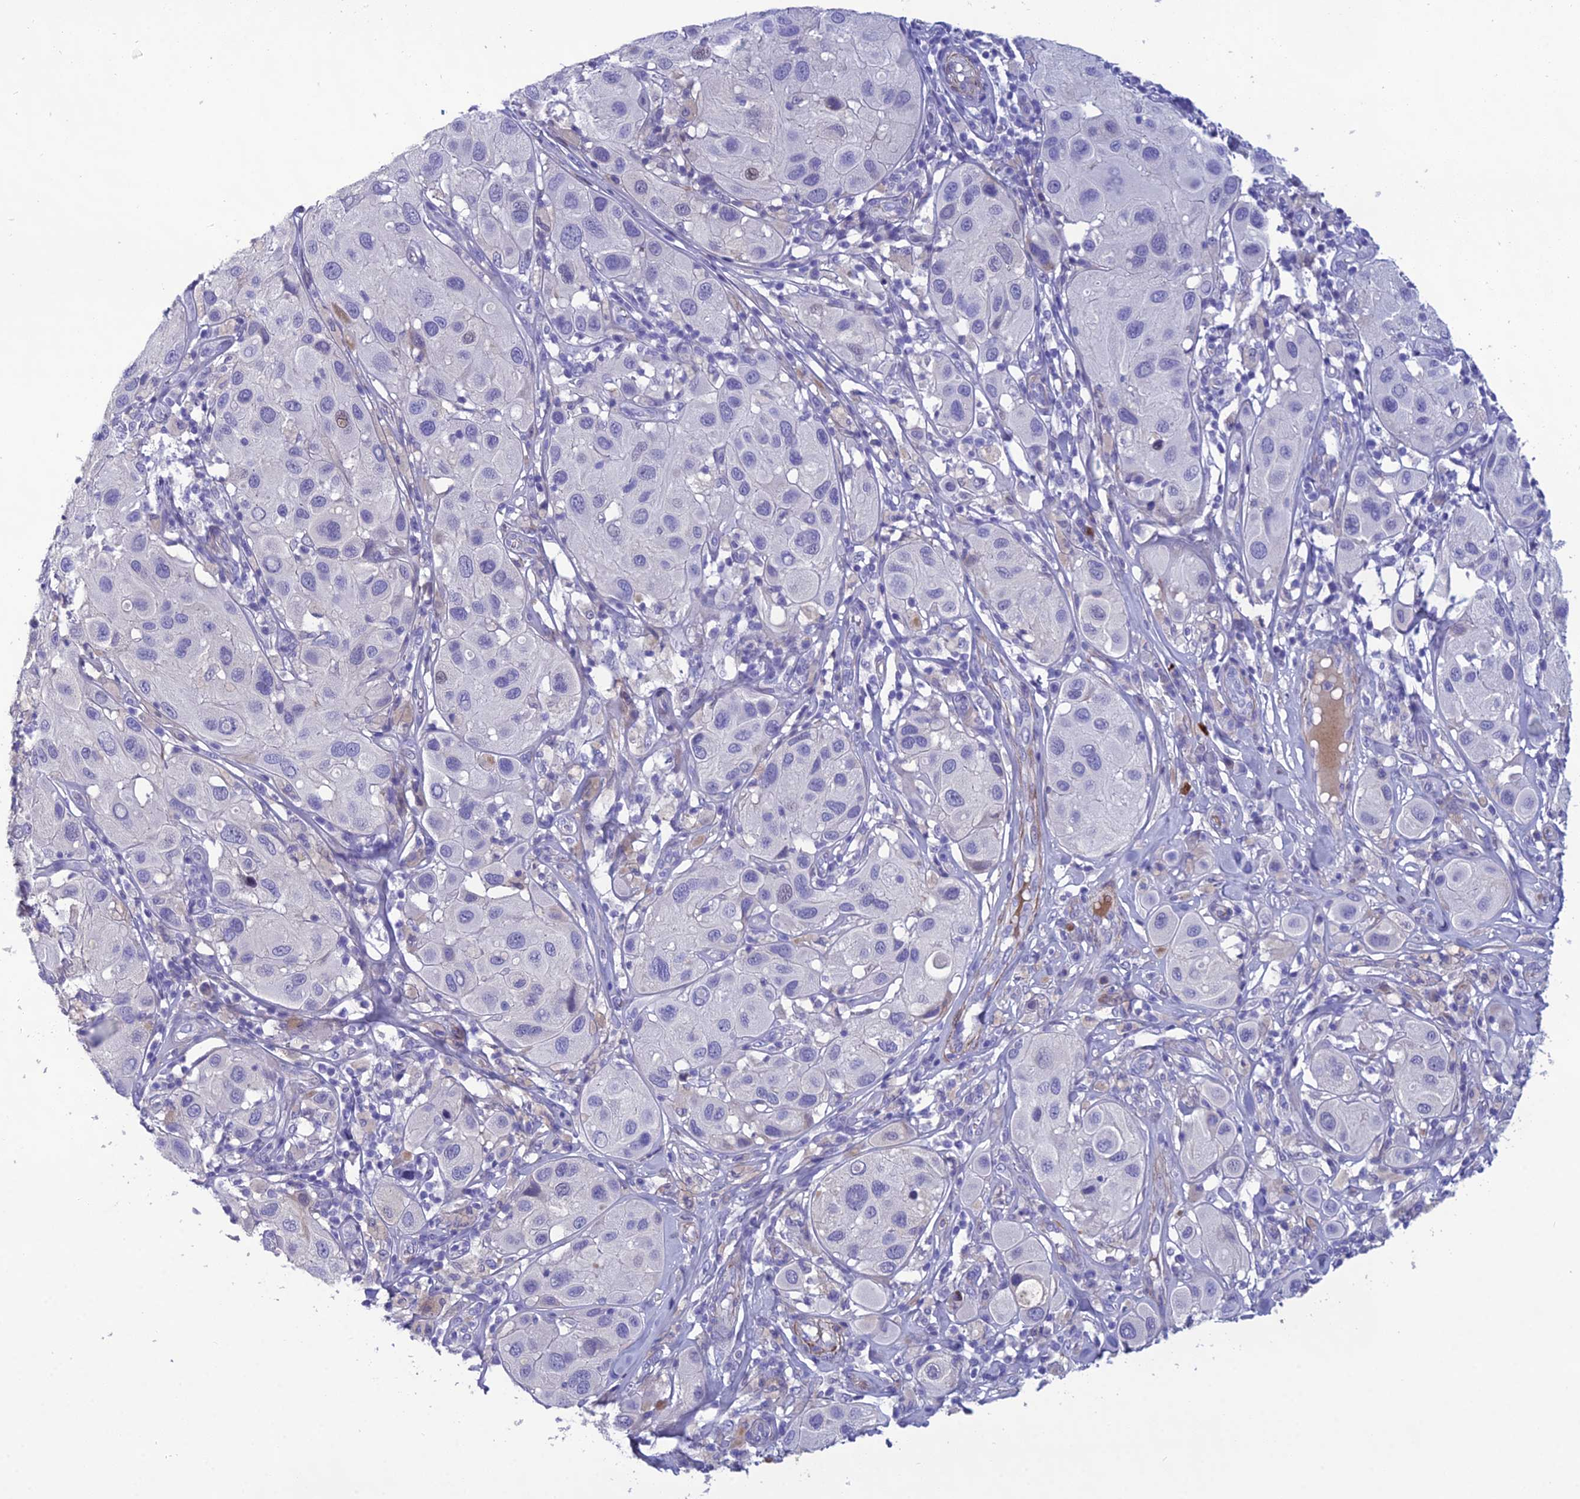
{"staining": {"intensity": "negative", "quantity": "none", "location": "none"}, "tissue": "melanoma", "cell_type": "Tumor cells", "image_type": "cancer", "snomed": [{"axis": "morphology", "description": "Malignant melanoma, Metastatic site"}, {"axis": "topography", "description": "Skin"}], "caption": "Image shows no protein positivity in tumor cells of malignant melanoma (metastatic site) tissue.", "gene": "OR56B1", "patient": {"sex": "male", "age": 41}}